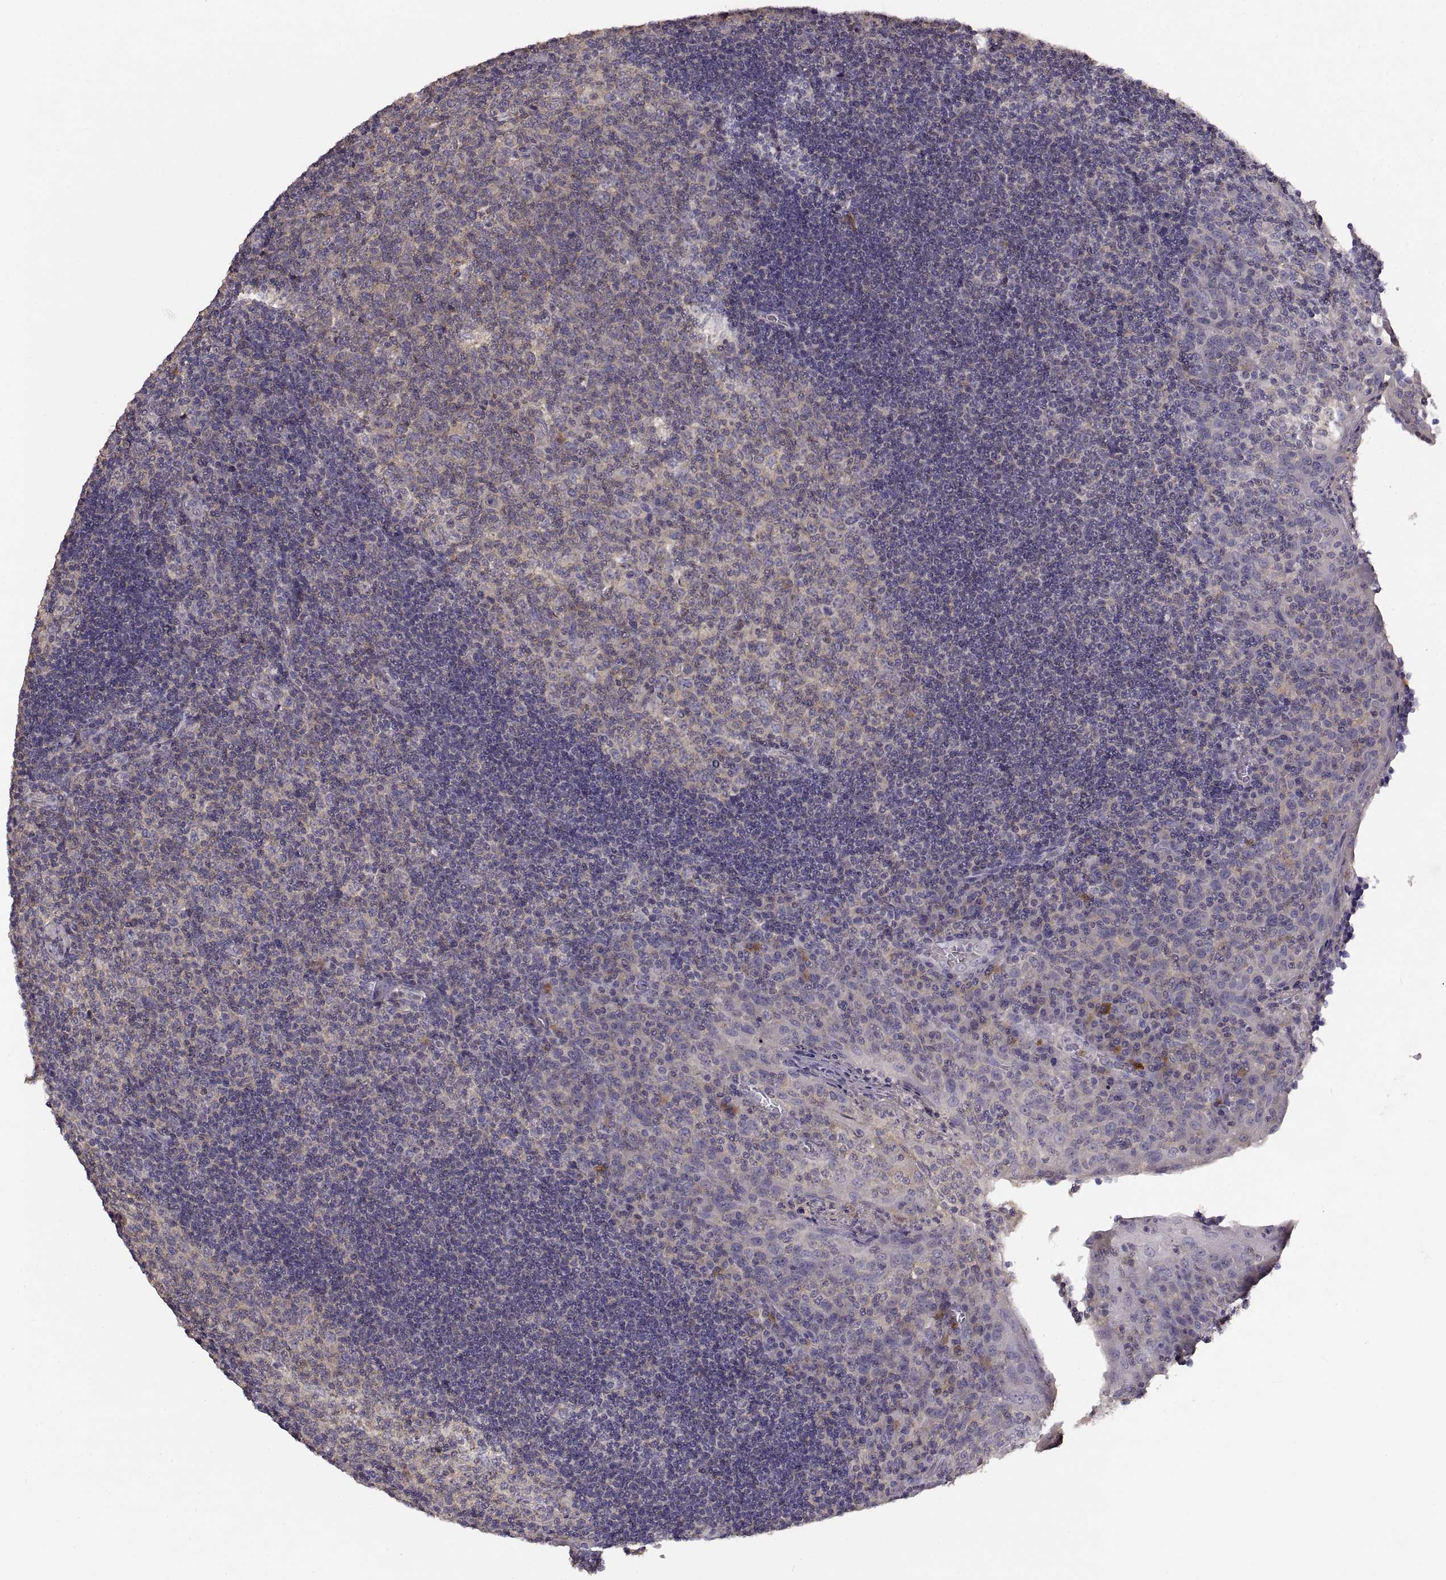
{"staining": {"intensity": "moderate", "quantity": "<25%", "location": "cytoplasmic/membranous"}, "tissue": "tonsil", "cell_type": "Germinal center cells", "image_type": "normal", "snomed": [{"axis": "morphology", "description": "Normal tissue, NOS"}, {"axis": "topography", "description": "Tonsil"}], "caption": "Germinal center cells reveal low levels of moderate cytoplasmic/membranous expression in approximately <25% of cells in benign tonsil.", "gene": "NMNAT2", "patient": {"sex": "male", "age": 17}}